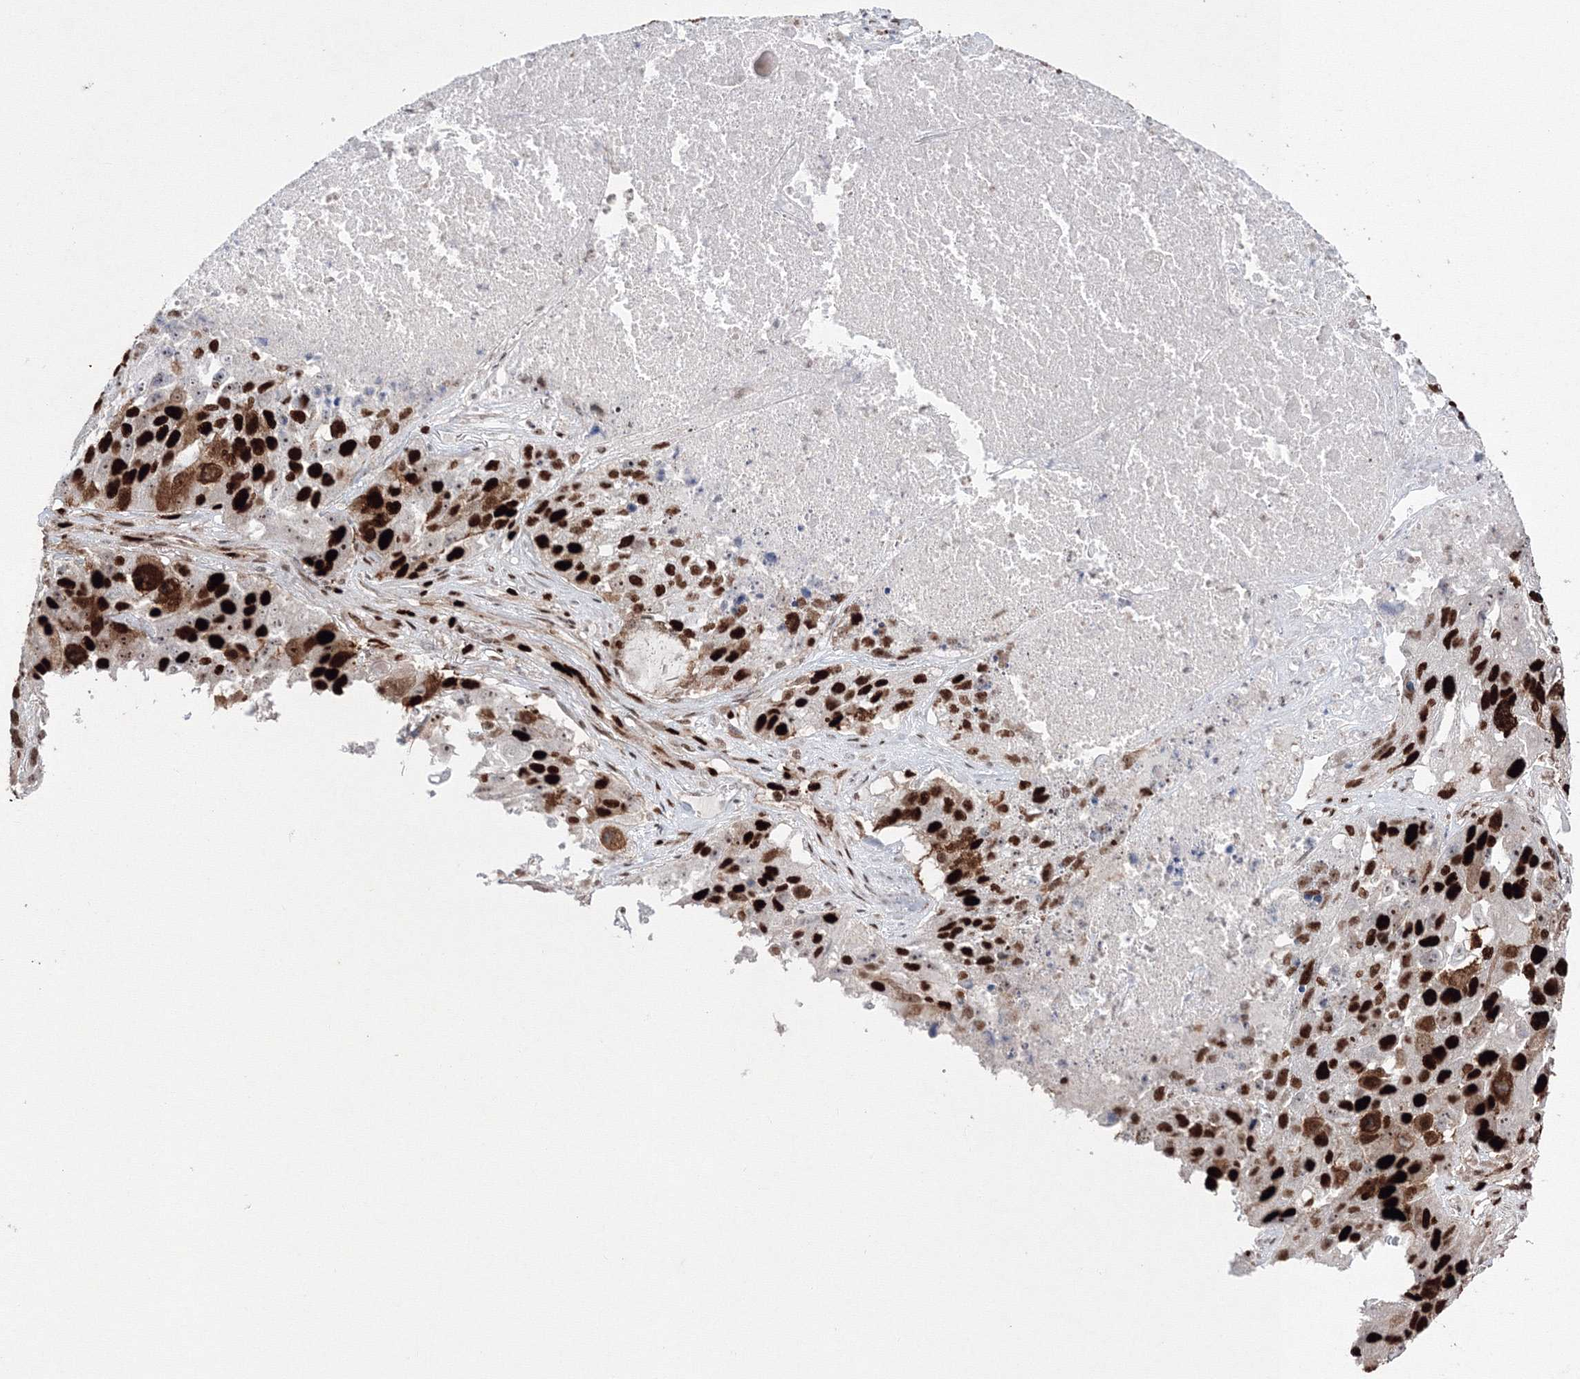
{"staining": {"intensity": "strong", "quantity": ">75%", "location": "nuclear"}, "tissue": "lung cancer", "cell_type": "Tumor cells", "image_type": "cancer", "snomed": [{"axis": "morphology", "description": "Squamous cell carcinoma, NOS"}, {"axis": "topography", "description": "Lung"}], "caption": "Protein analysis of squamous cell carcinoma (lung) tissue demonstrates strong nuclear staining in about >75% of tumor cells.", "gene": "LIG1", "patient": {"sex": "male", "age": 61}}